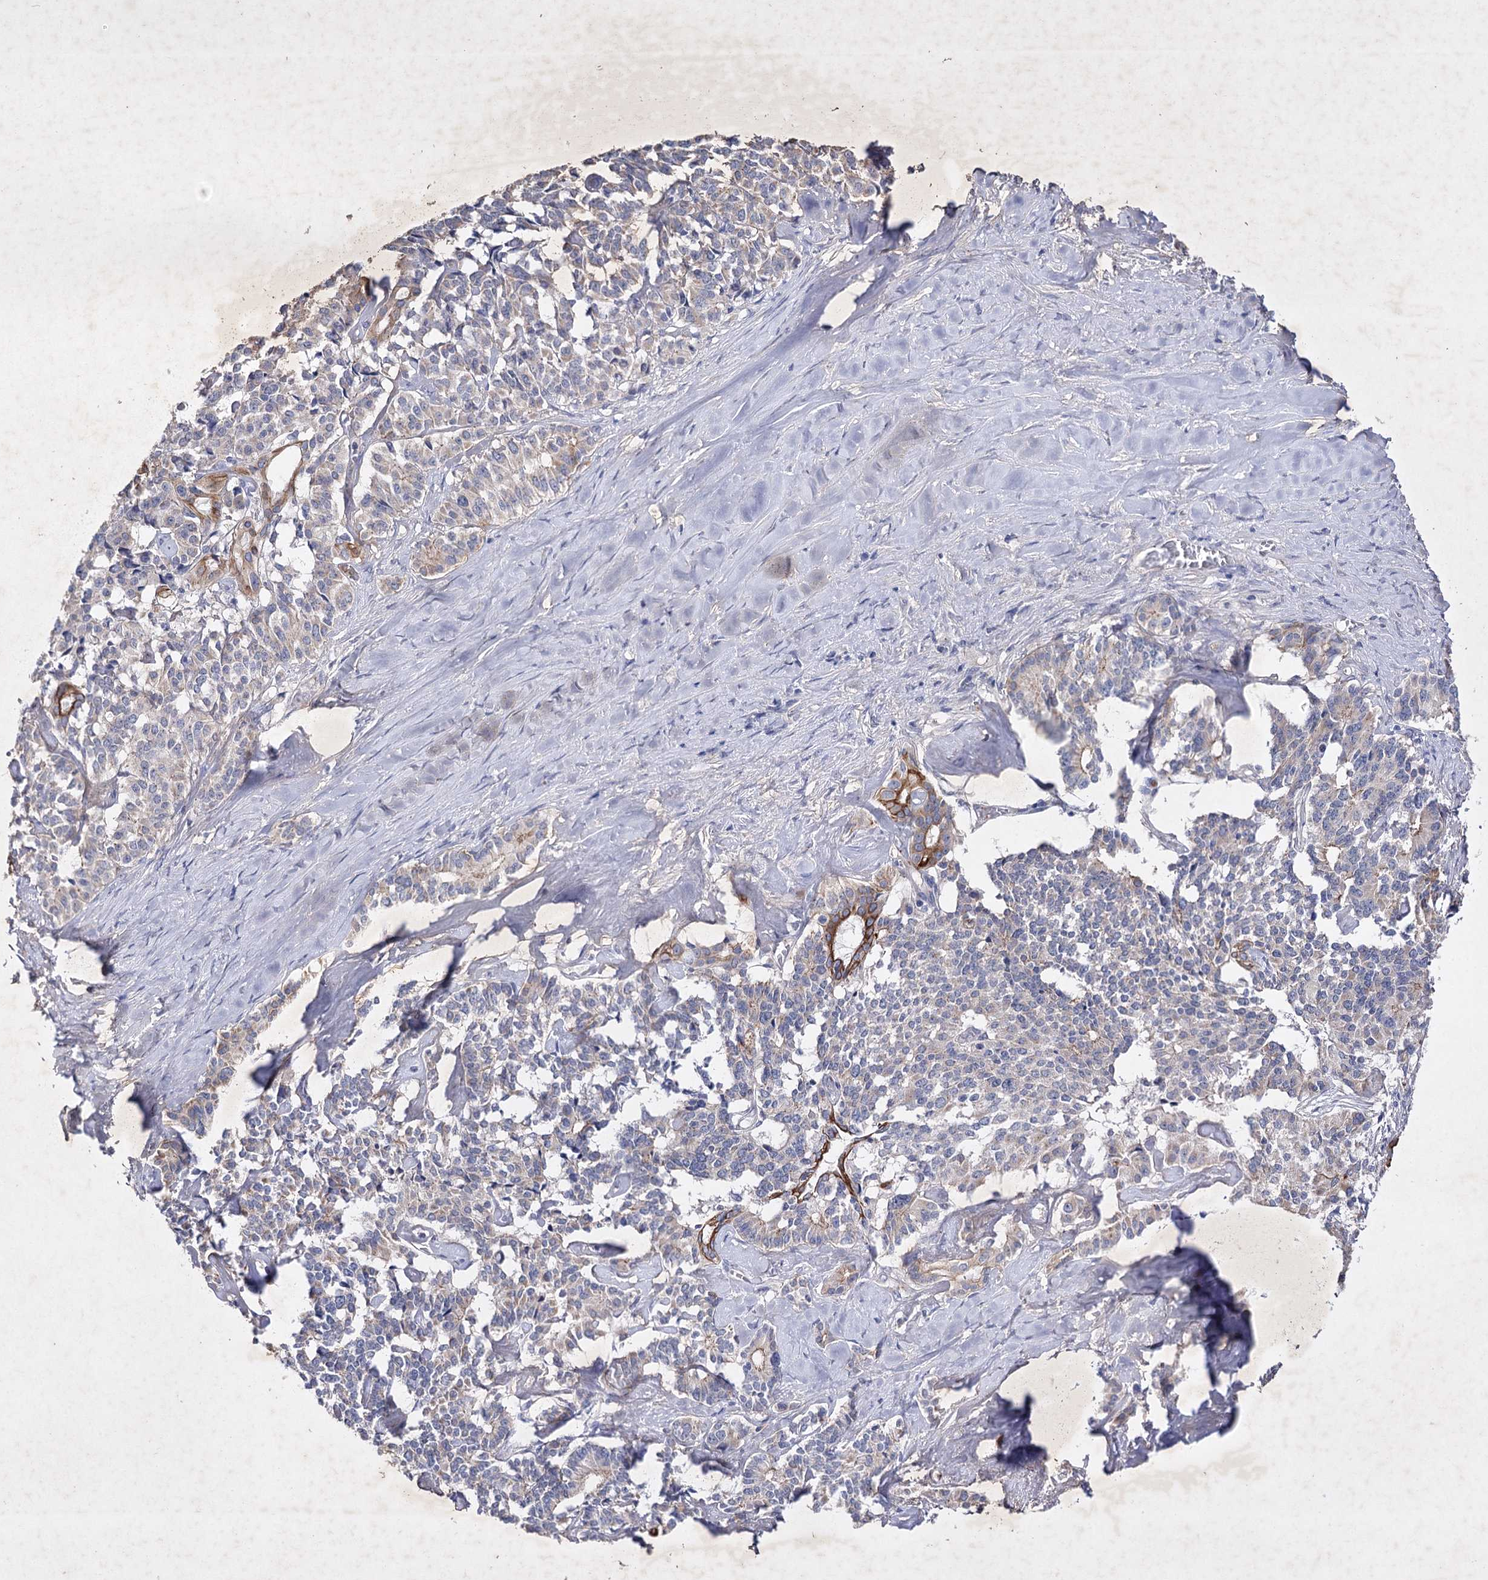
{"staining": {"intensity": "weak", "quantity": "<25%", "location": "cytoplasmic/membranous"}, "tissue": "pancreatic cancer", "cell_type": "Tumor cells", "image_type": "cancer", "snomed": [{"axis": "morphology", "description": "Adenocarcinoma, NOS"}, {"axis": "topography", "description": "Pancreas"}], "caption": "This is a micrograph of immunohistochemistry (IHC) staining of pancreatic cancer (adenocarcinoma), which shows no staining in tumor cells.", "gene": "COX15", "patient": {"sex": "female", "age": 74}}